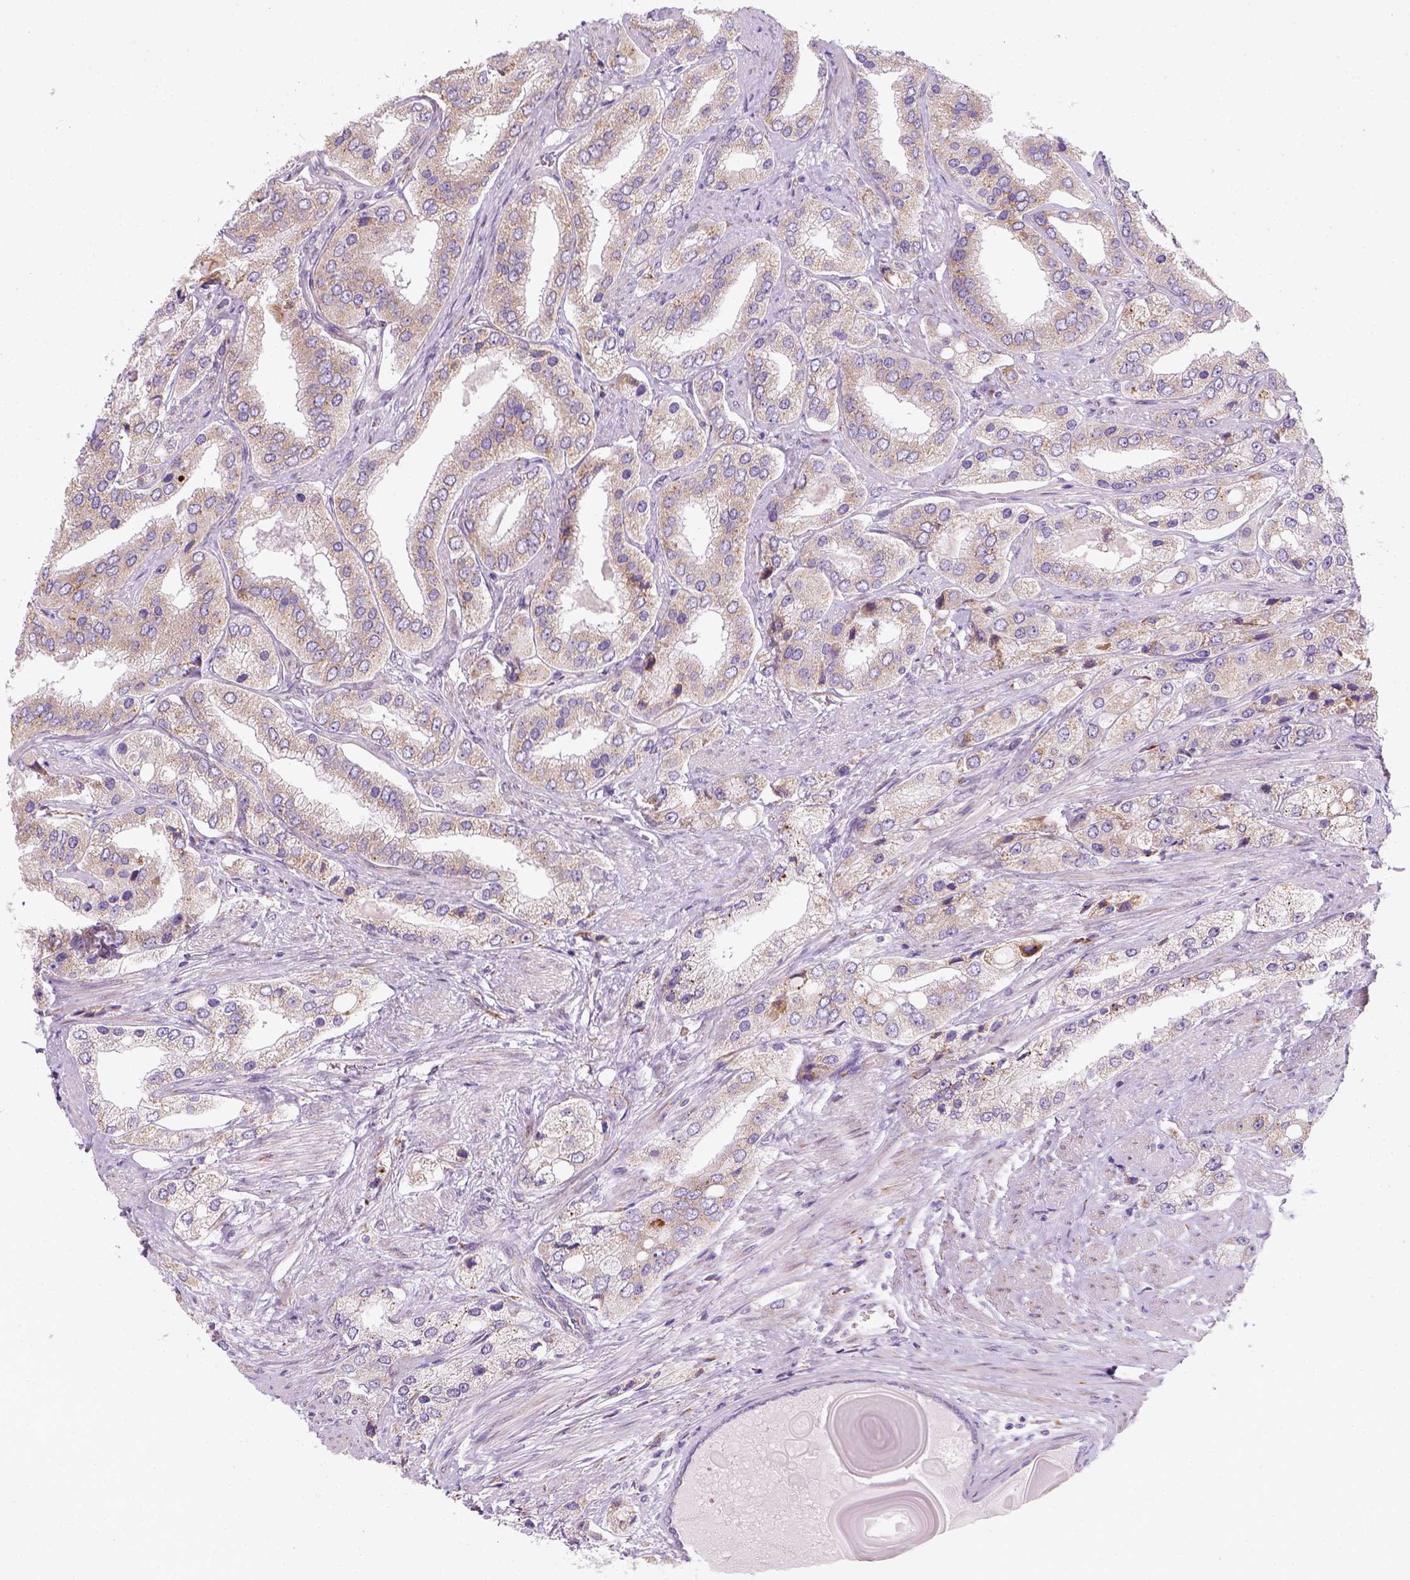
{"staining": {"intensity": "weak", "quantity": ">75%", "location": "cytoplasmic/membranous"}, "tissue": "prostate cancer", "cell_type": "Tumor cells", "image_type": "cancer", "snomed": [{"axis": "morphology", "description": "Adenocarcinoma, Low grade"}, {"axis": "topography", "description": "Prostate"}], "caption": "Immunohistochemical staining of prostate cancer (adenocarcinoma (low-grade)) demonstrates low levels of weak cytoplasmic/membranous expression in about >75% of tumor cells.", "gene": "CES2", "patient": {"sex": "male", "age": 69}}